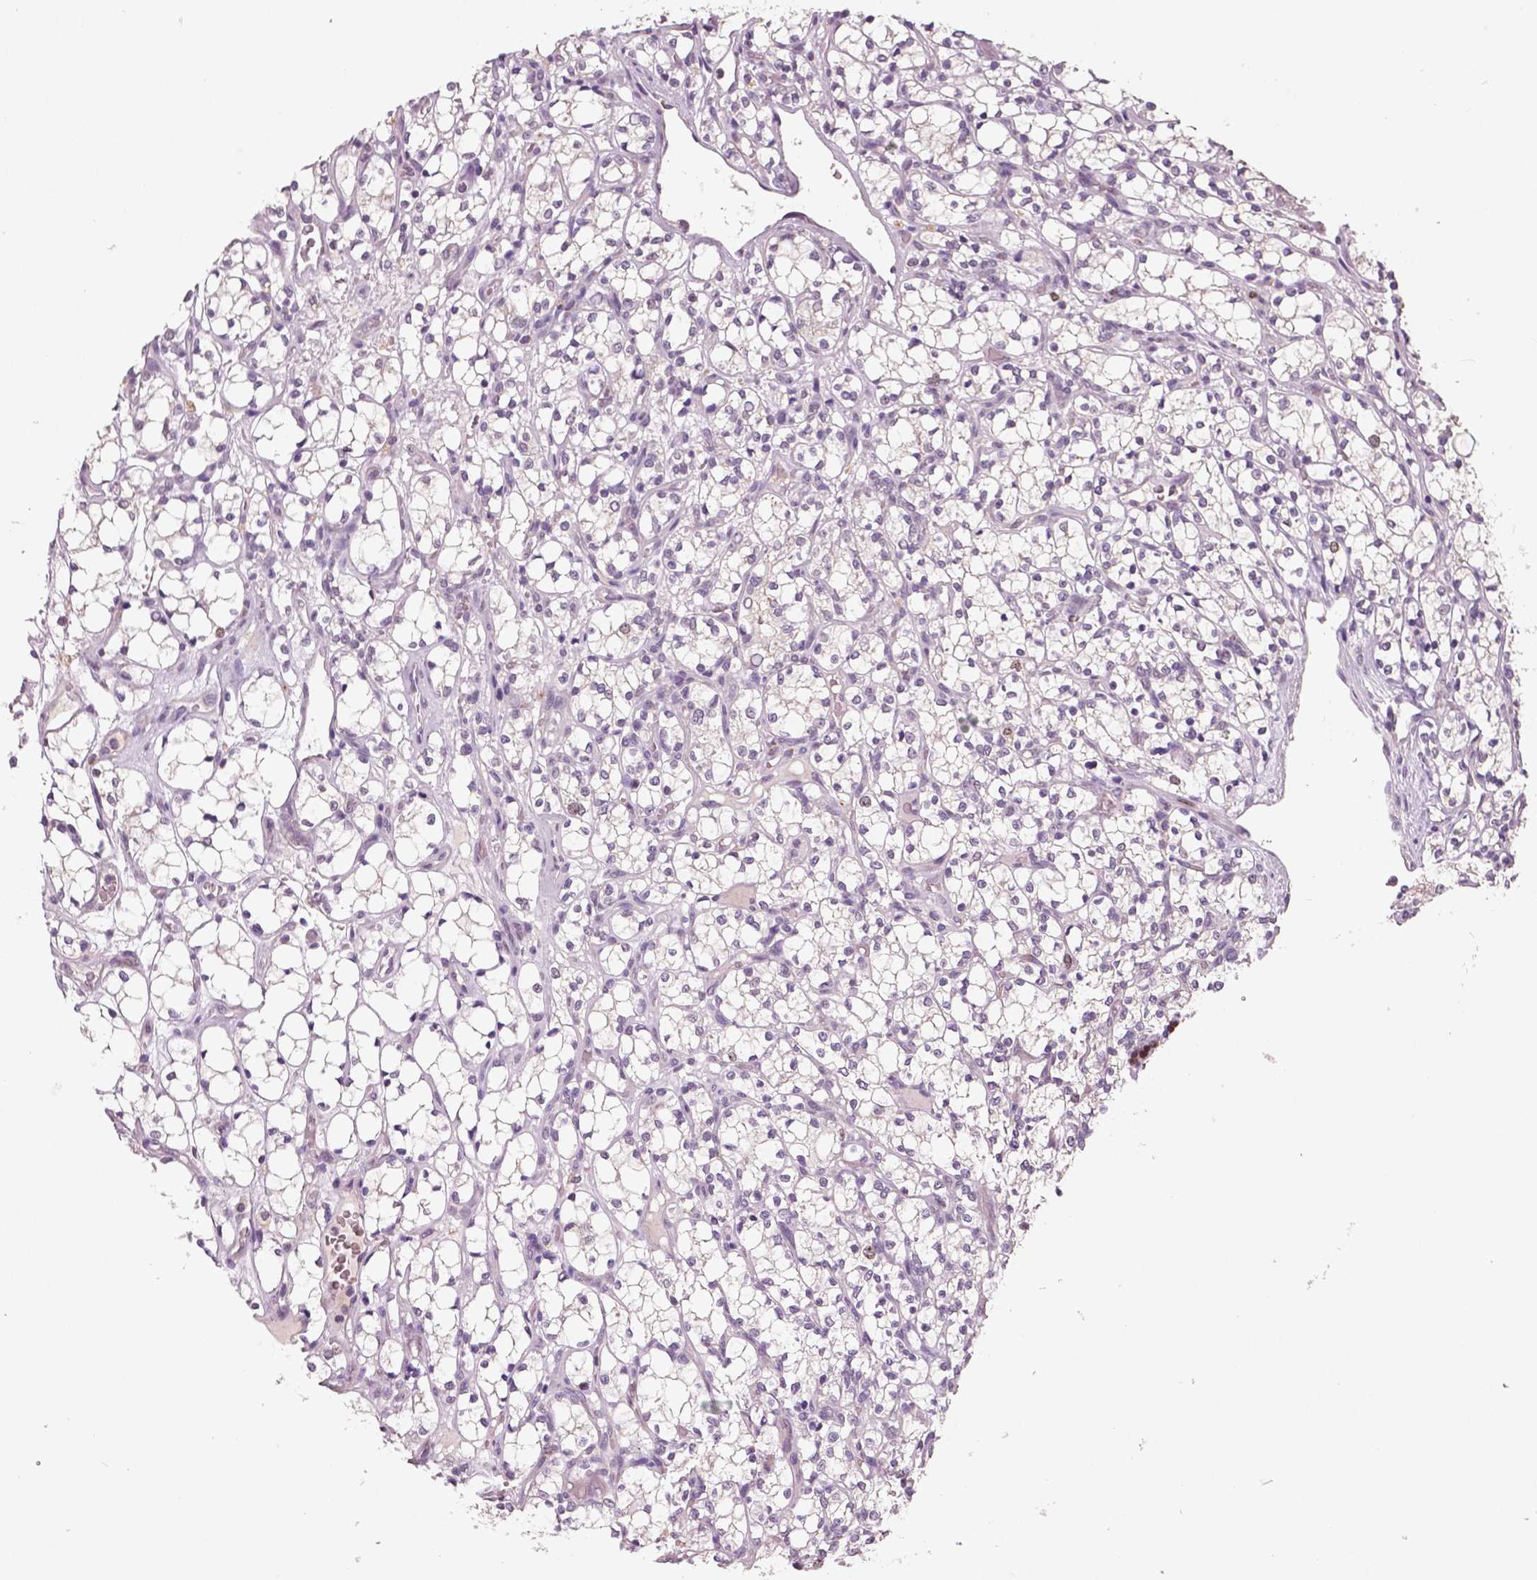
{"staining": {"intensity": "negative", "quantity": "none", "location": "none"}, "tissue": "renal cancer", "cell_type": "Tumor cells", "image_type": "cancer", "snomed": [{"axis": "morphology", "description": "Adenocarcinoma, NOS"}, {"axis": "topography", "description": "Kidney"}], "caption": "The immunohistochemistry image has no significant positivity in tumor cells of renal adenocarcinoma tissue. (IHC, brightfield microscopy, high magnification).", "gene": "MKI67", "patient": {"sex": "female", "age": 69}}